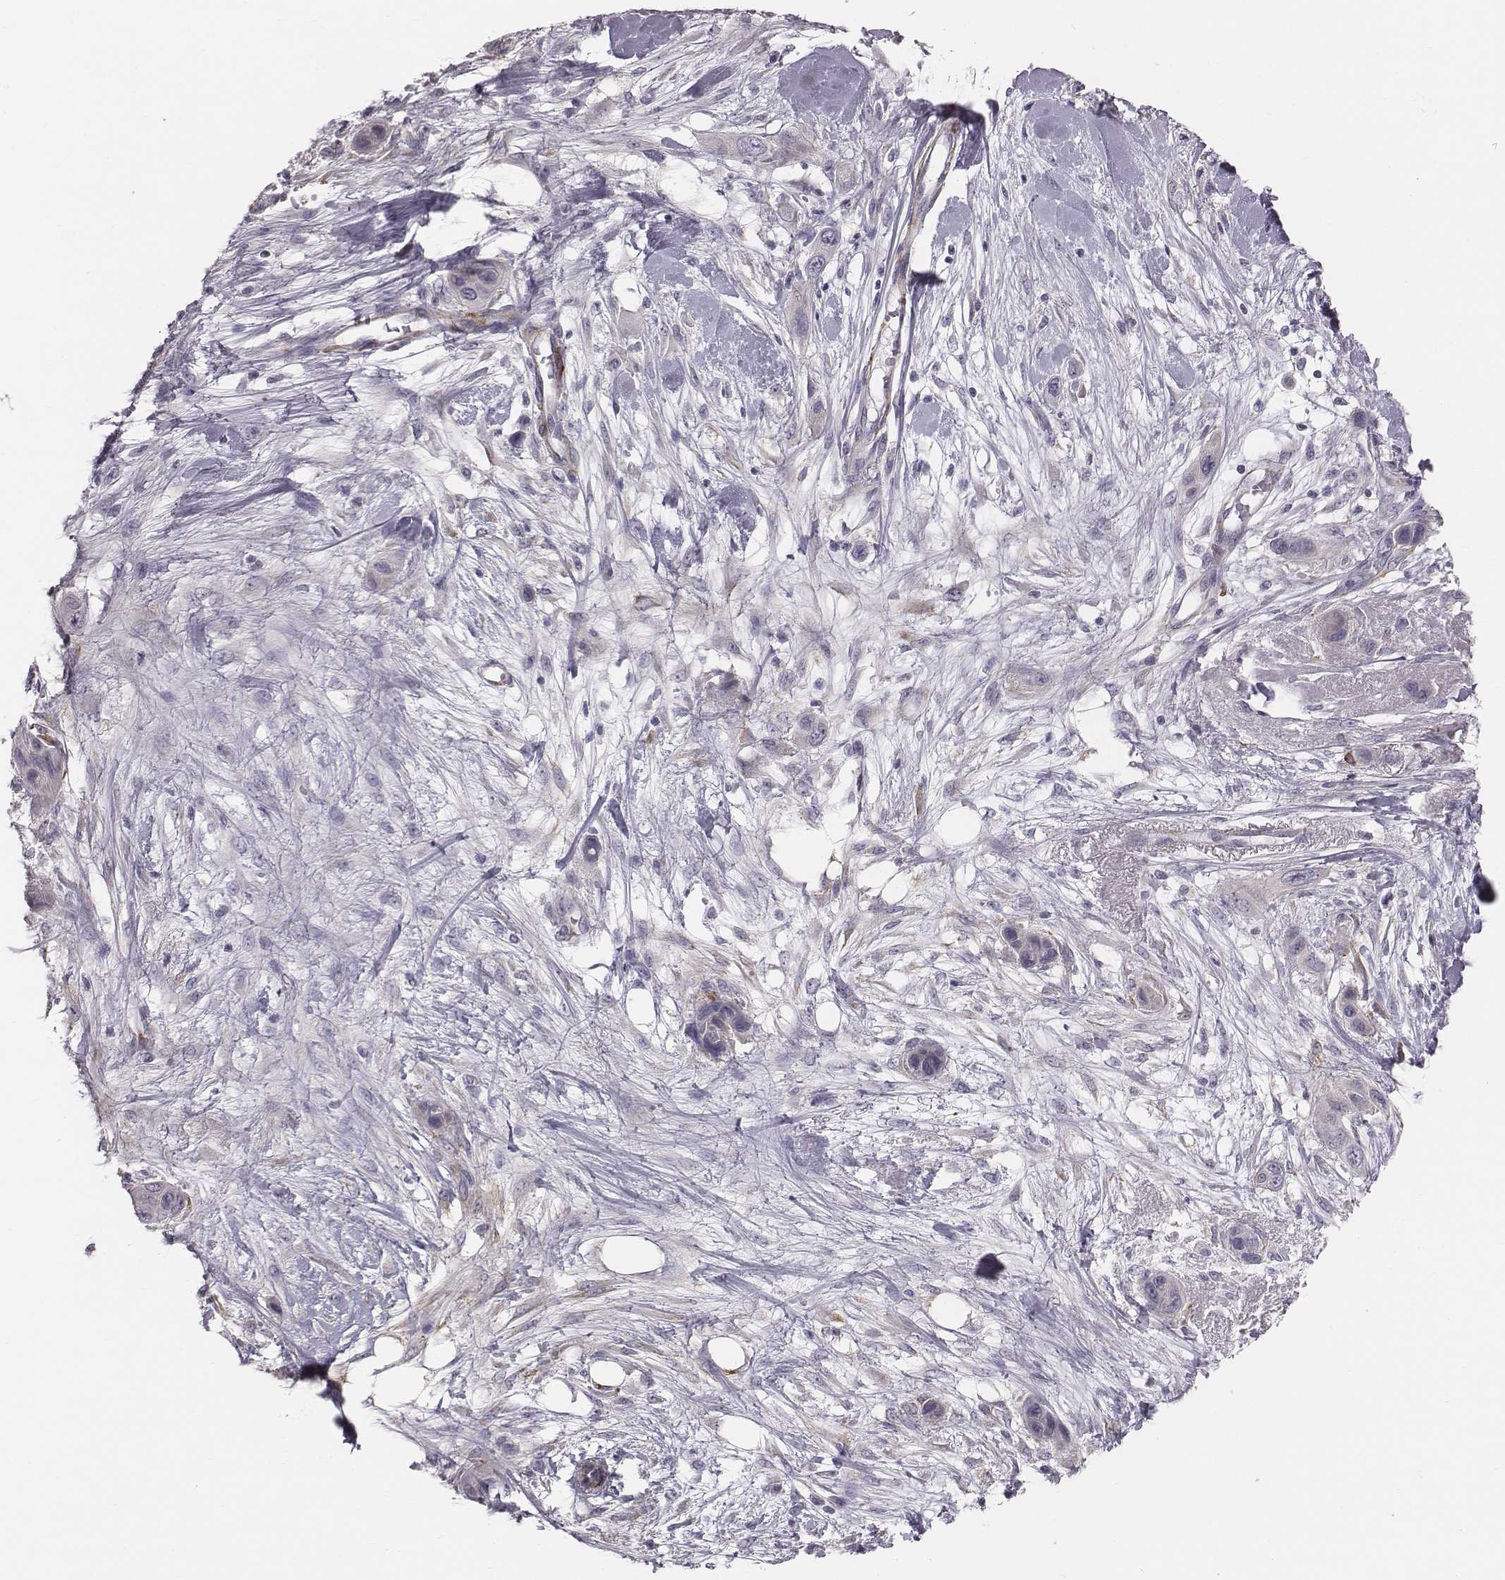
{"staining": {"intensity": "negative", "quantity": "none", "location": "none"}, "tissue": "skin cancer", "cell_type": "Tumor cells", "image_type": "cancer", "snomed": [{"axis": "morphology", "description": "Squamous cell carcinoma, NOS"}, {"axis": "topography", "description": "Skin"}], "caption": "High power microscopy histopathology image of an immunohistochemistry micrograph of squamous cell carcinoma (skin), revealing no significant positivity in tumor cells.", "gene": "PRKCZ", "patient": {"sex": "male", "age": 79}}